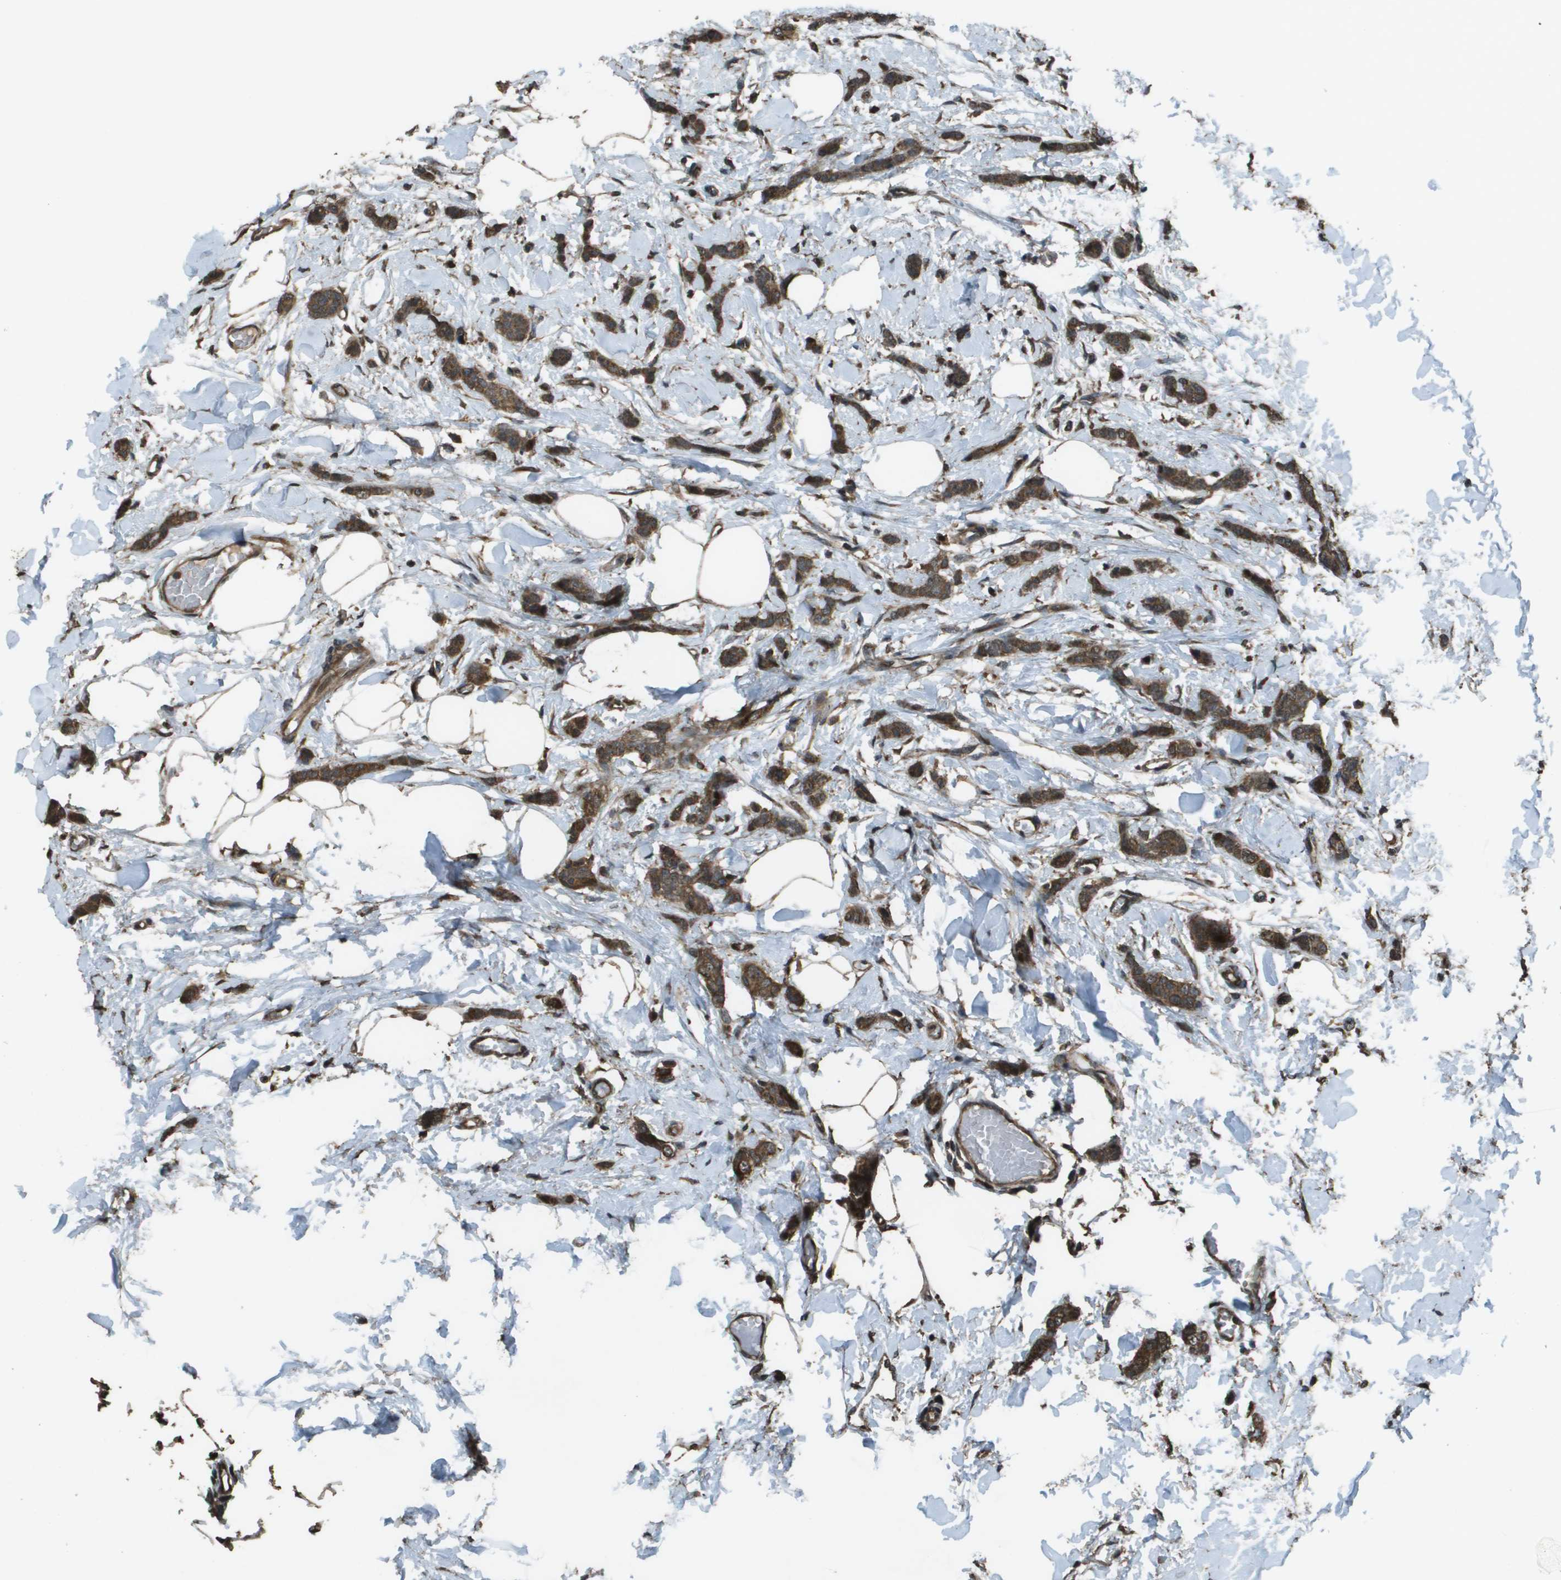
{"staining": {"intensity": "strong", "quantity": ">75%", "location": "cytoplasmic/membranous"}, "tissue": "breast cancer", "cell_type": "Tumor cells", "image_type": "cancer", "snomed": [{"axis": "morphology", "description": "Lobular carcinoma"}, {"axis": "topography", "description": "Skin"}, {"axis": "topography", "description": "Breast"}], "caption": "Protein staining of lobular carcinoma (breast) tissue displays strong cytoplasmic/membranous staining in approximately >75% of tumor cells.", "gene": "FIG4", "patient": {"sex": "female", "age": 46}}